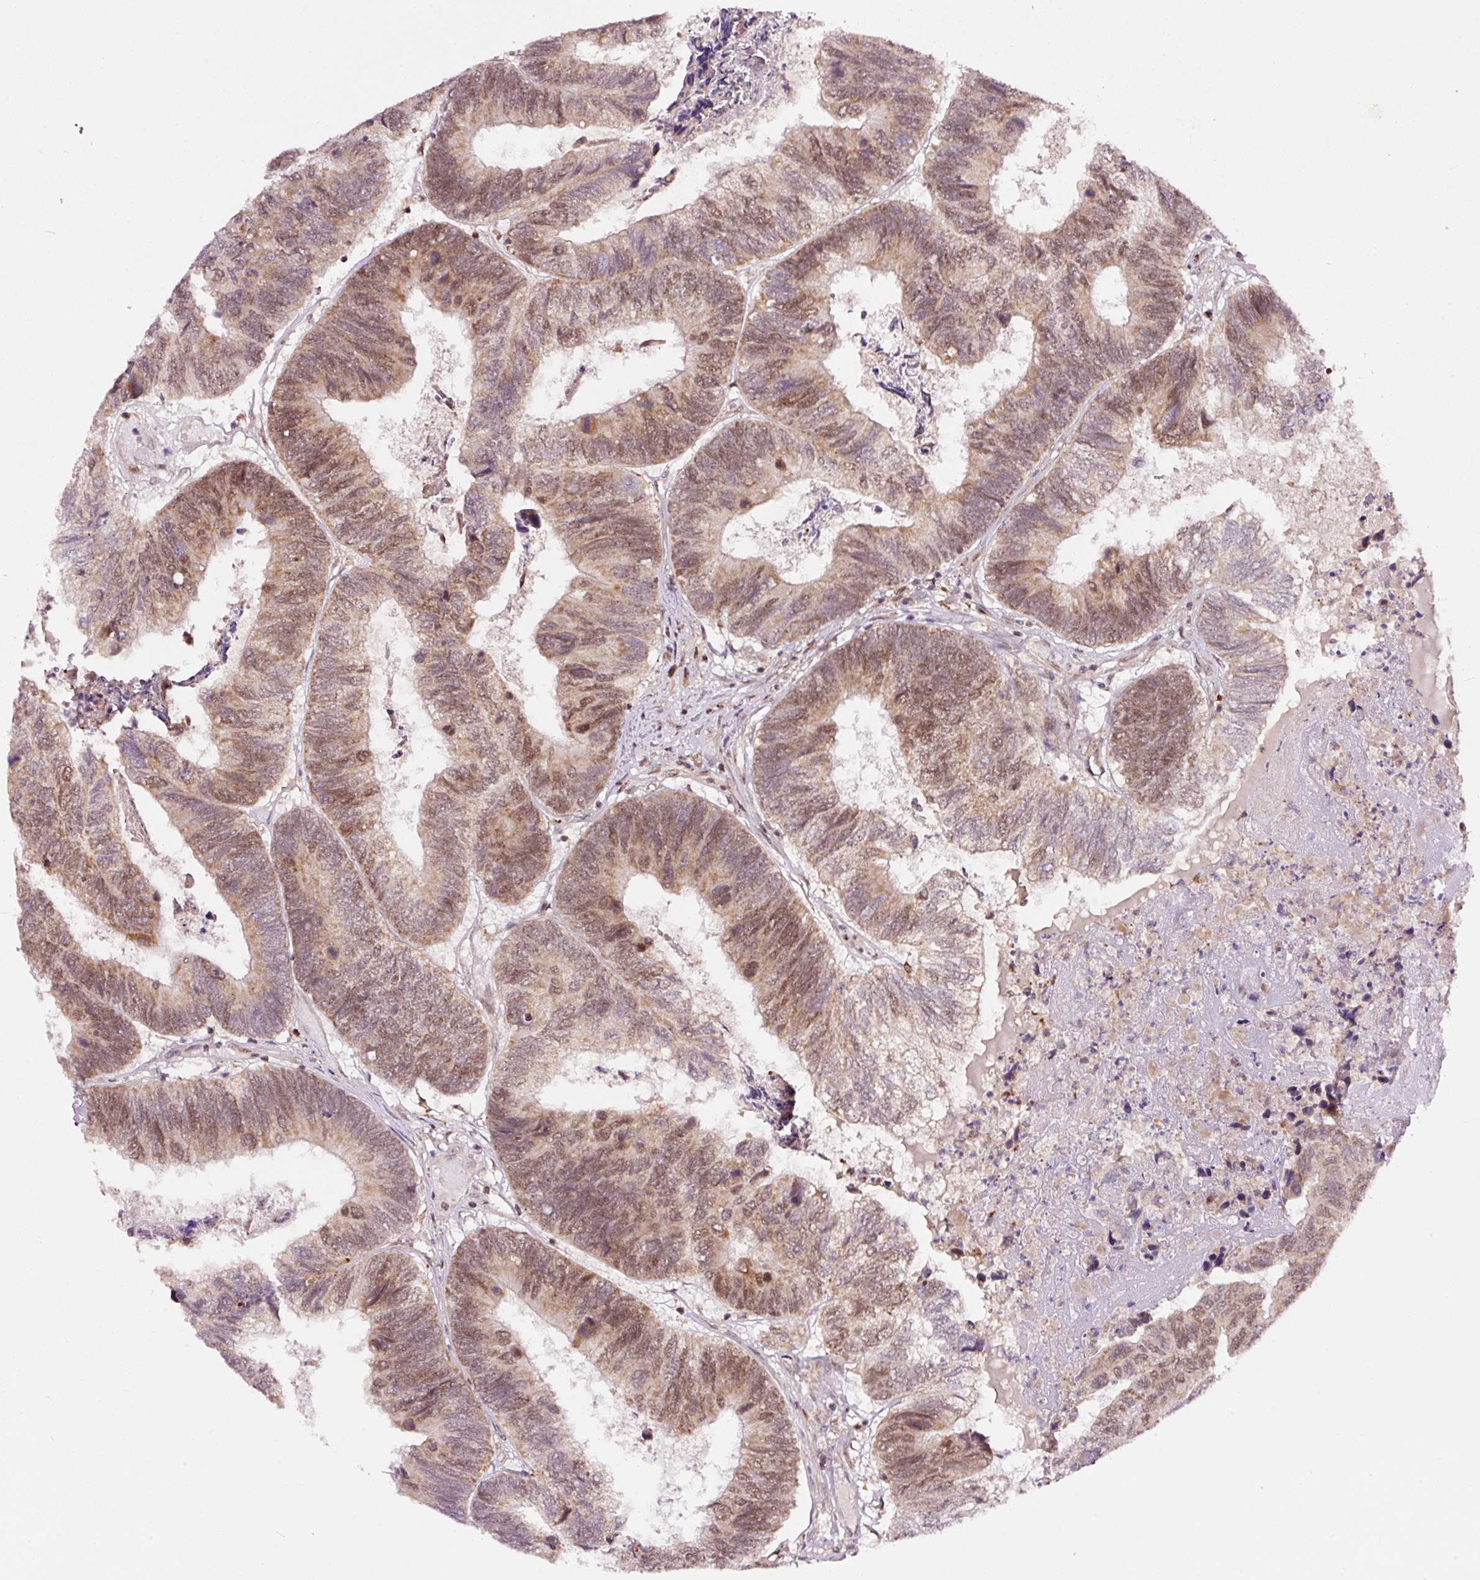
{"staining": {"intensity": "moderate", "quantity": ">75%", "location": "cytoplasmic/membranous,nuclear"}, "tissue": "colorectal cancer", "cell_type": "Tumor cells", "image_type": "cancer", "snomed": [{"axis": "morphology", "description": "Adenocarcinoma, NOS"}, {"axis": "topography", "description": "Colon"}], "caption": "A histopathology image of human colorectal cancer (adenocarcinoma) stained for a protein displays moderate cytoplasmic/membranous and nuclear brown staining in tumor cells.", "gene": "RFC4", "patient": {"sex": "female", "age": 67}}